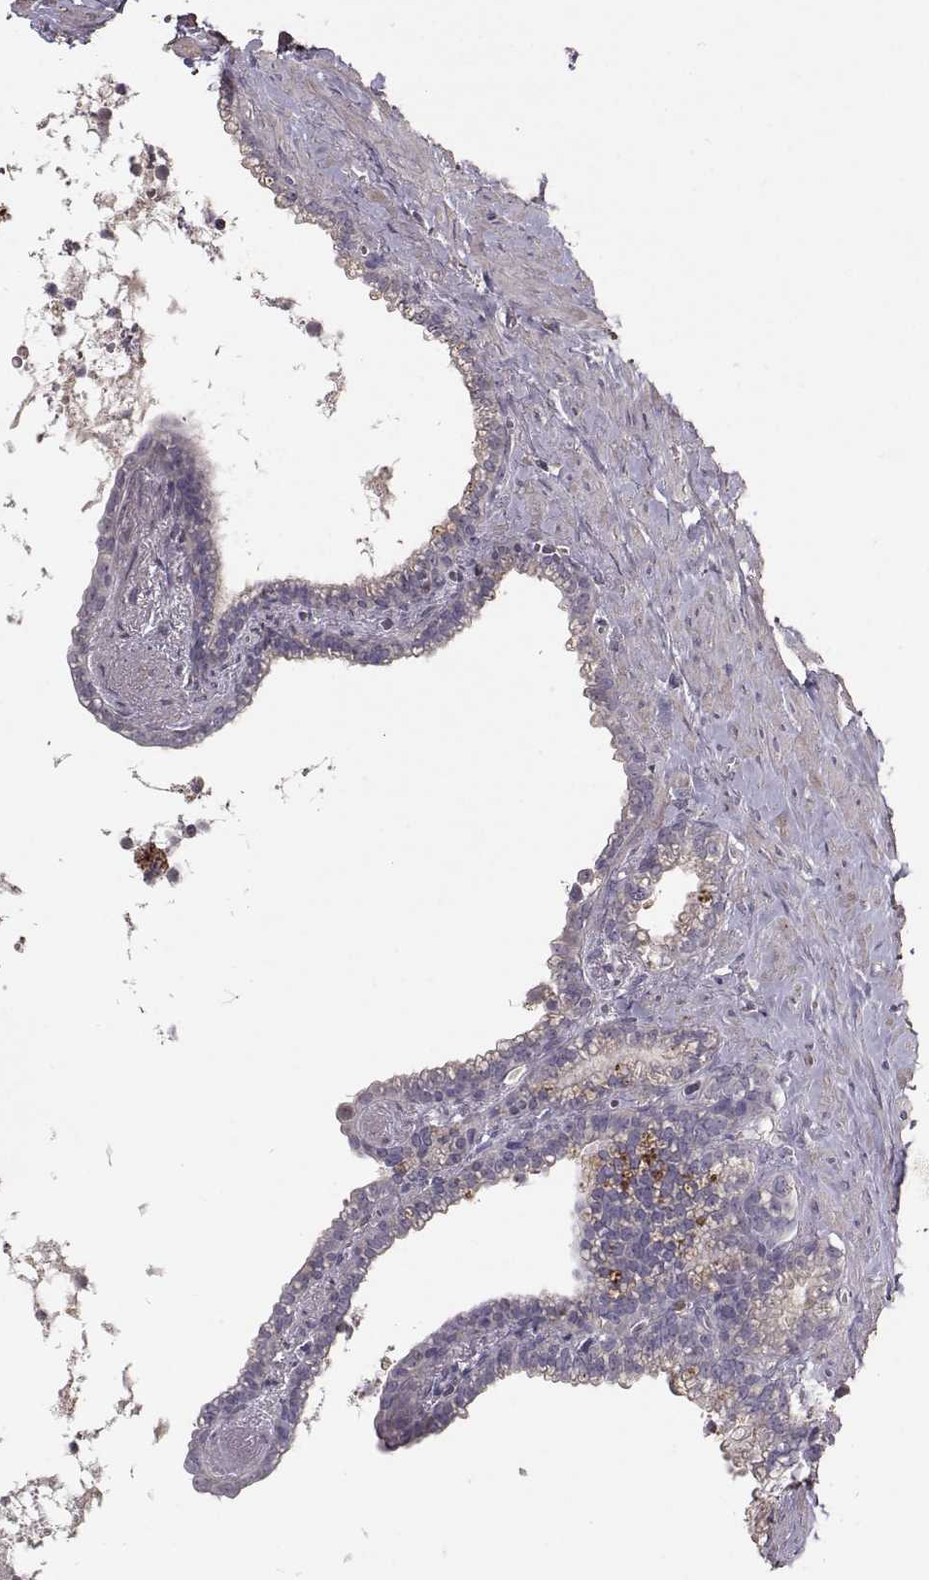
{"staining": {"intensity": "negative", "quantity": "none", "location": "none"}, "tissue": "seminal vesicle", "cell_type": "Glandular cells", "image_type": "normal", "snomed": [{"axis": "morphology", "description": "Normal tissue, NOS"}, {"axis": "morphology", "description": "Urothelial carcinoma, NOS"}, {"axis": "topography", "description": "Urinary bladder"}, {"axis": "topography", "description": "Seminal veicle"}], "caption": "IHC histopathology image of unremarkable seminal vesicle stained for a protein (brown), which reveals no staining in glandular cells.", "gene": "PMCH", "patient": {"sex": "male", "age": 76}}